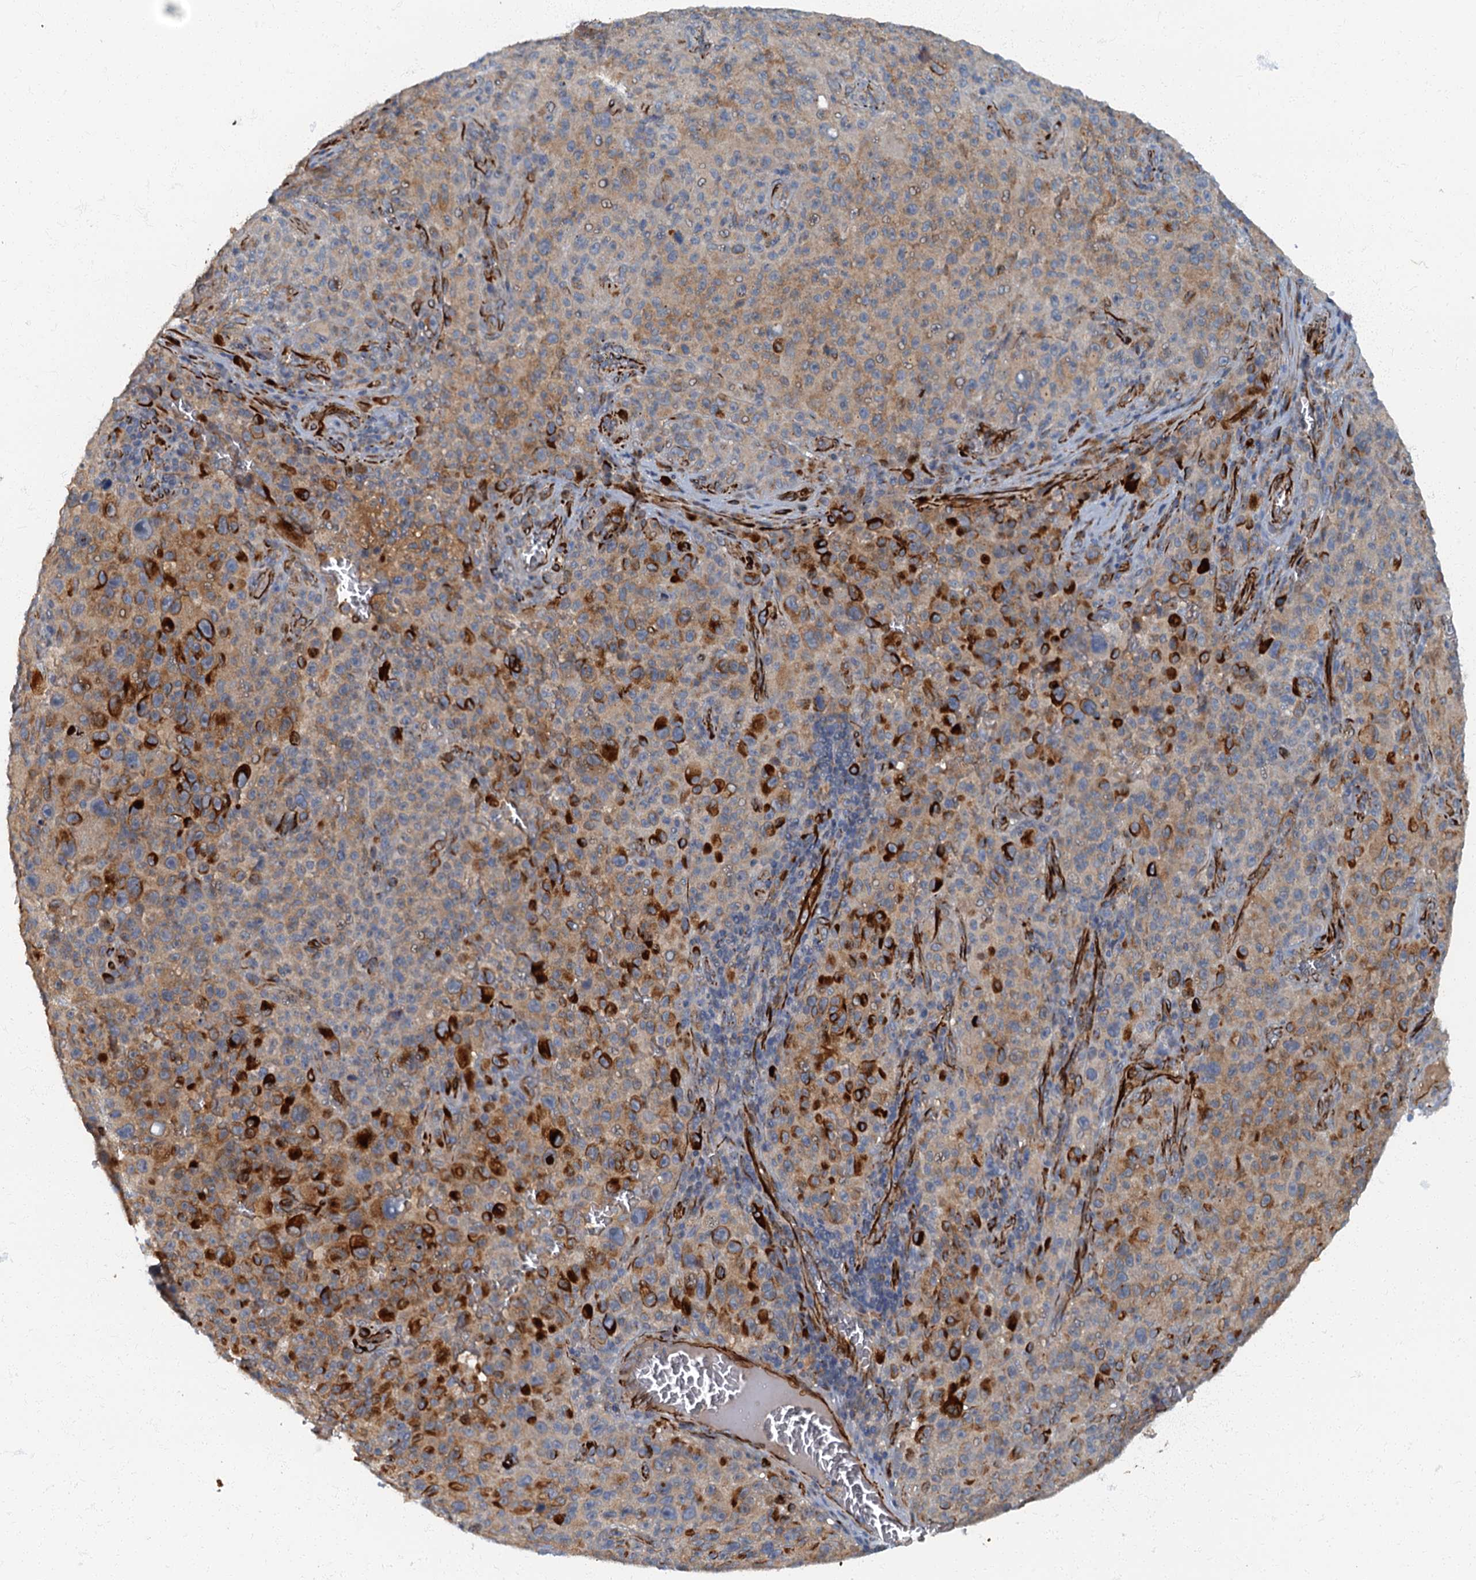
{"staining": {"intensity": "moderate", "quantity": "25%-75%", "location": "cytoplasmic/membranous"}, "tissue": "melanoma", "cell_type": "Tumor cells", "image_type": "cancer", "snomed": [{"axis": "morphology", "description": "Malignant melanoma, NOS"}, {"axis": "topography", "description": "Skin"}], "caption": "Immunohistochemical staining of malignant melanoma demonstrates medium levels of moderate cytoplasmic/membranous expression in about 25%-75% of tumor cells. The protein is shown in brown color, while the nuclei are stained blue.", "gene": "ARL11", "patient": {"sex": "female", "age": 82}}